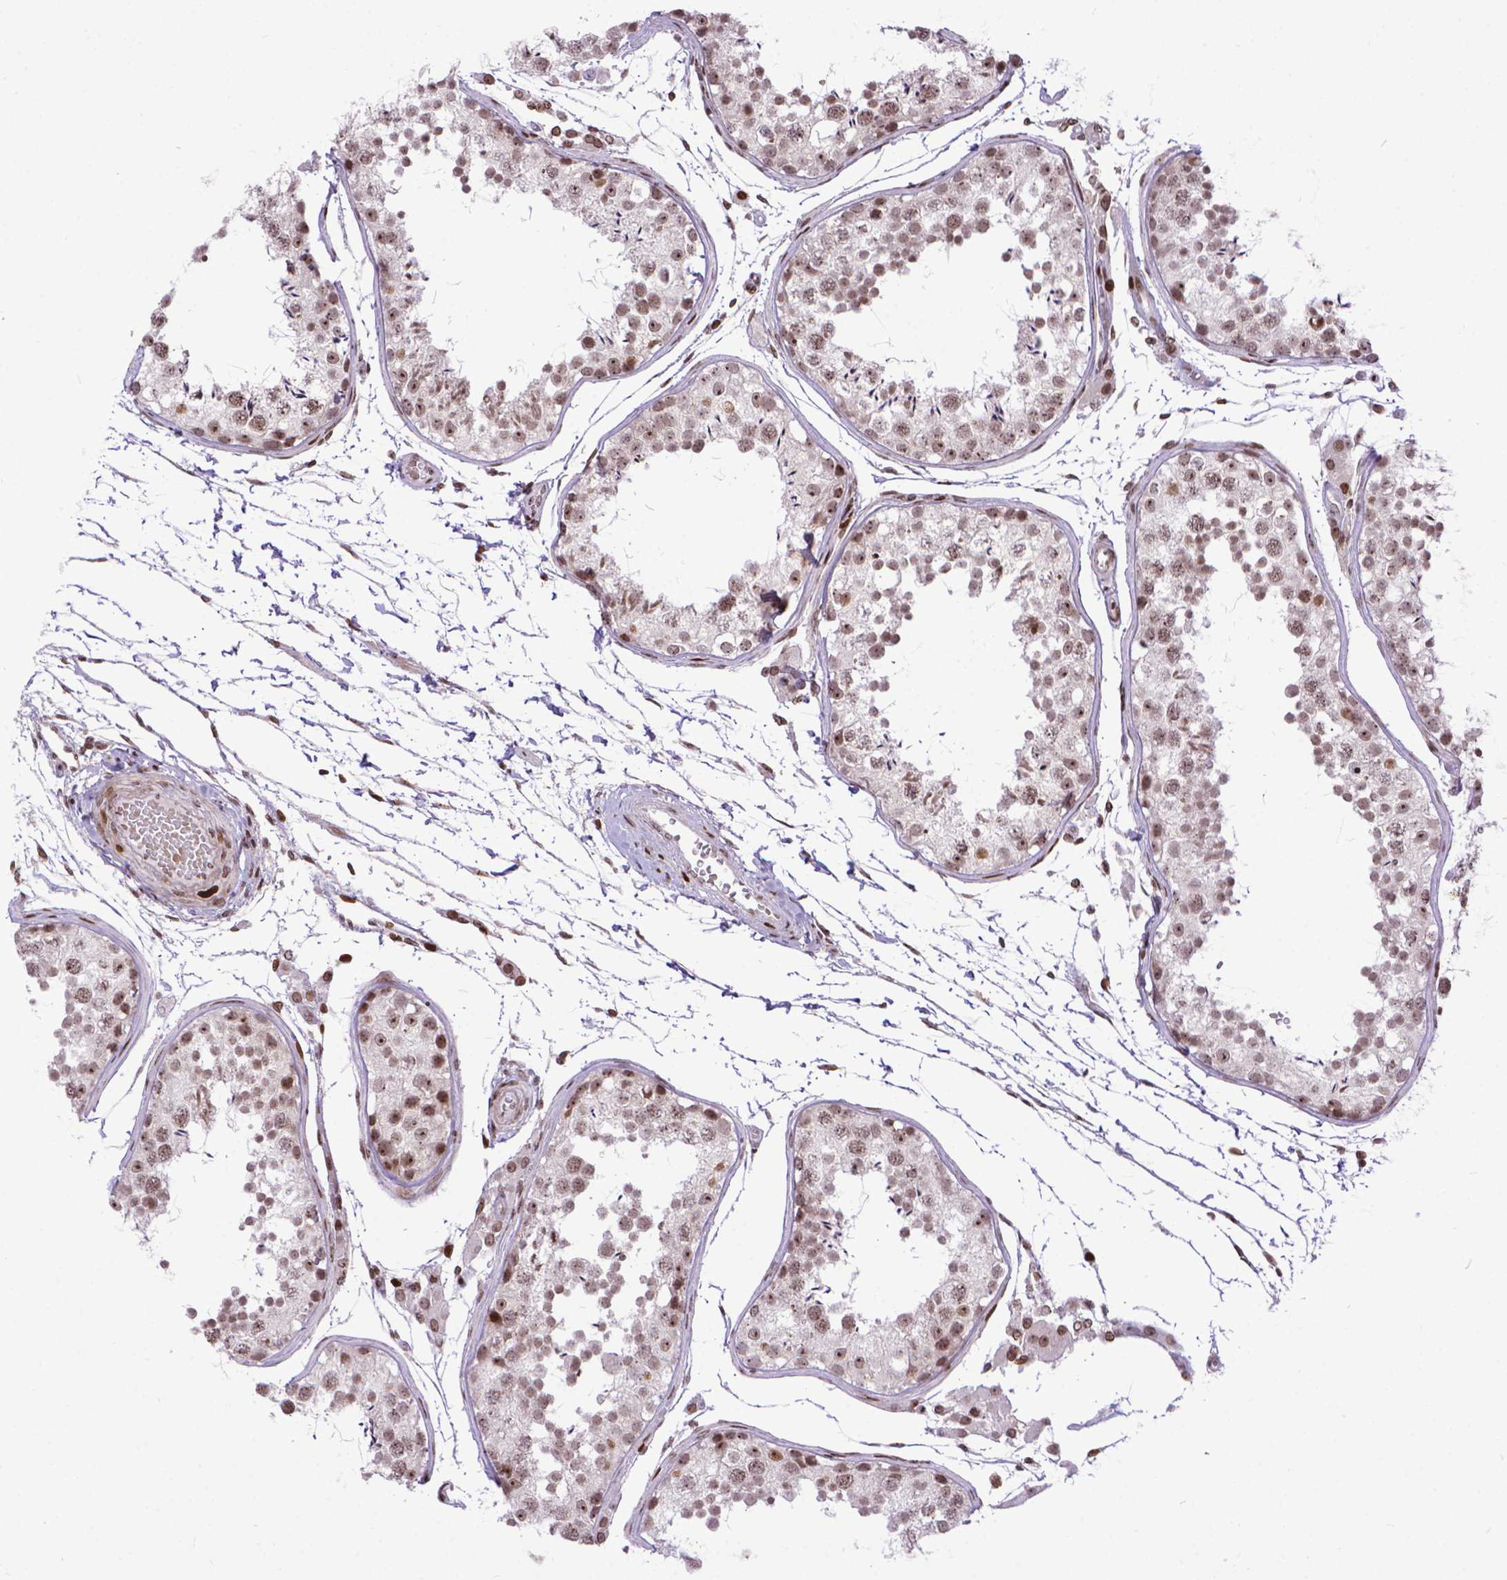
{"staining": {"intensity": "weak", "quantity": ">75%", "location": "nuclear"}, "tissue": "testis", "cell_type": "Cells in seminiferous ducts", "image_type": "normal", "snomed": [{"axis": "morphology", "description": "Normal tissue, NOS"}, {"axis": "topography", "description": "Testis"}], "caption": "Immunohistochemical staining of benign human testis exhibits >75% levels of weak nuclear protein staining in about >75% of cells in seminiferous ducts.", "gene": "AMER1", "patient": {"sex": "male", "age": 29}}